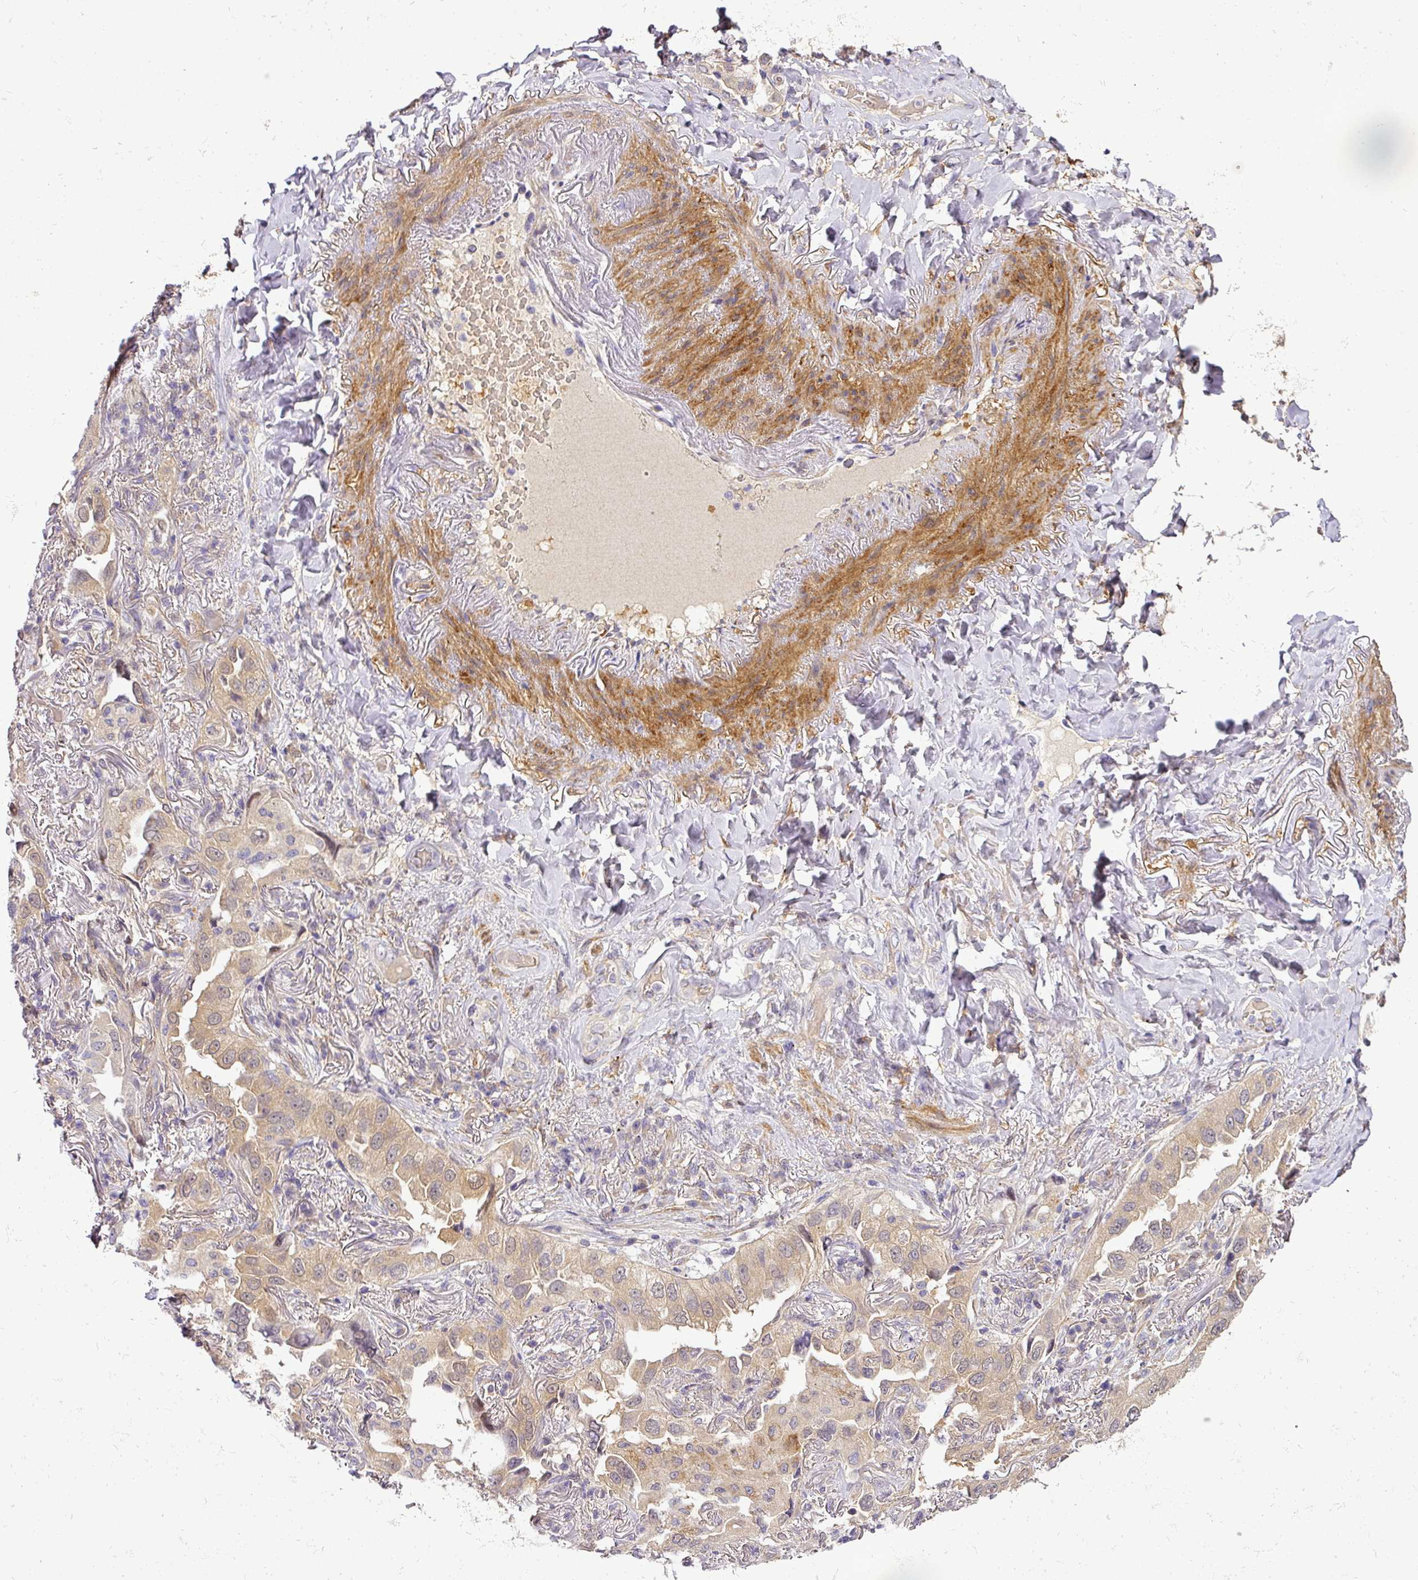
{"staining": {"intensity": "weak", "quantity": "25%-75%", "location": "cytoplasmic/membranous"}, "tissue": "lung cancer", "cell_type": "Tumor cells", "image_type": "cancer", "snomed": [{"axis": "morphology", "description": "Adenocarcinoma, NOS"}, {"axis": "topography", "description": "Lung"}], "caption": "Lung cancer (adenocarcinoma) stained for a protein (brown) displays weak cytoplasmic/membranous positive expression in about 25%-75% of tumor cells.", "gene": "ADH5", "patient": {"sex": "female", "age": 69}}